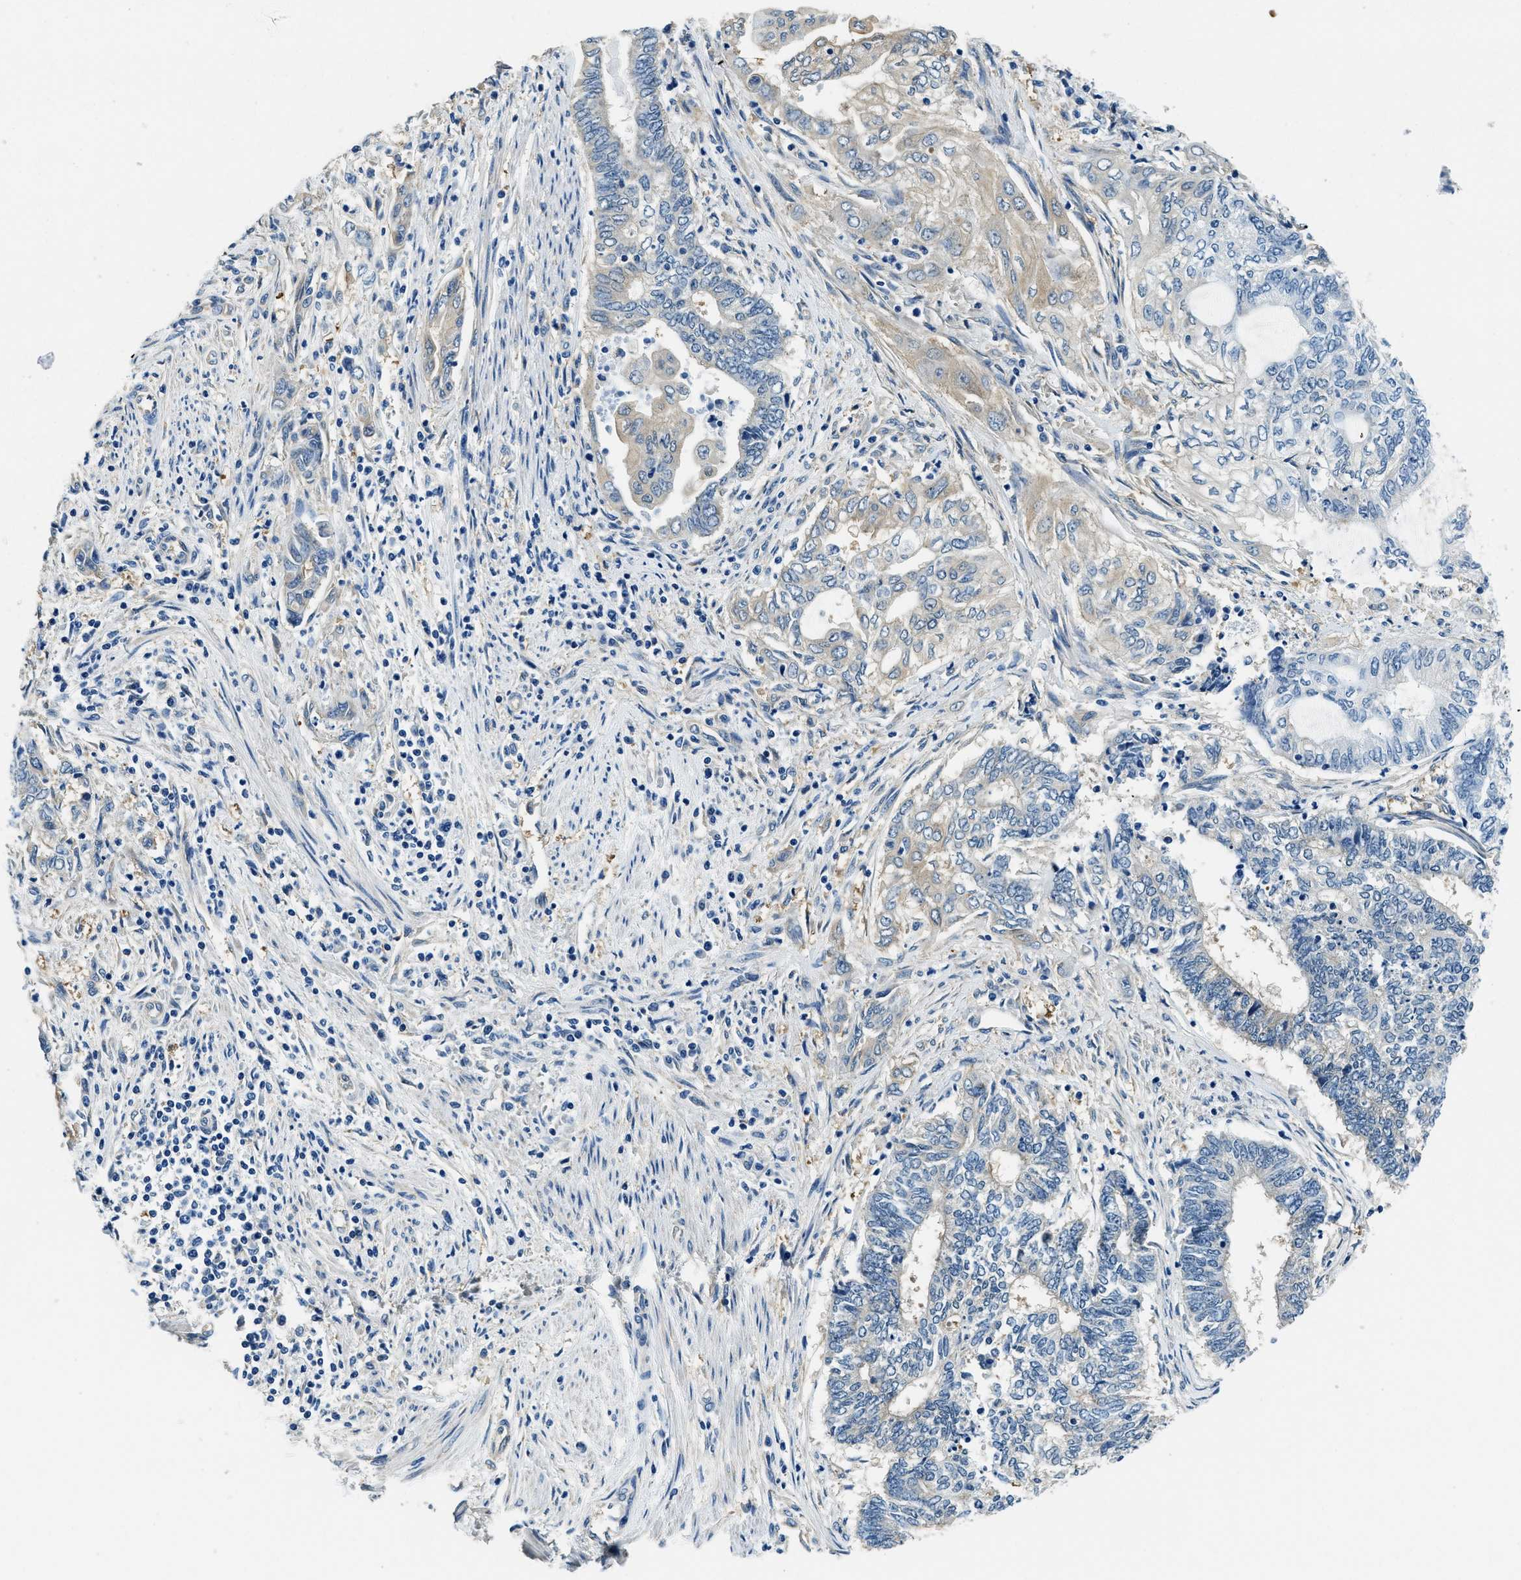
{"staining": {"intensity": "weak", "quantity": "25%-75%", "location": "cytoplasmic/membranous"}, "tissue": "endometrial cancer", "cell_type": "Tumor cells", "image_type": "cancer", "snomed": [{"axis": "morphology", "description": "Adenocarcinoma, NOS"}, {"axis": "topography", "description": "Uterus"}, {"axis": "topography", "description": "Endometrium"}], "caption": "An IHC photomicrograph of neoplastic tissue is shown. Protein staining in brown highlights weak cytoplasmic/membranous positivity in endometrial cancer (adenocarcinoma) within tumor cells.", "gene": "TWF1", "patient": {"sex": "female", "age": 70}}